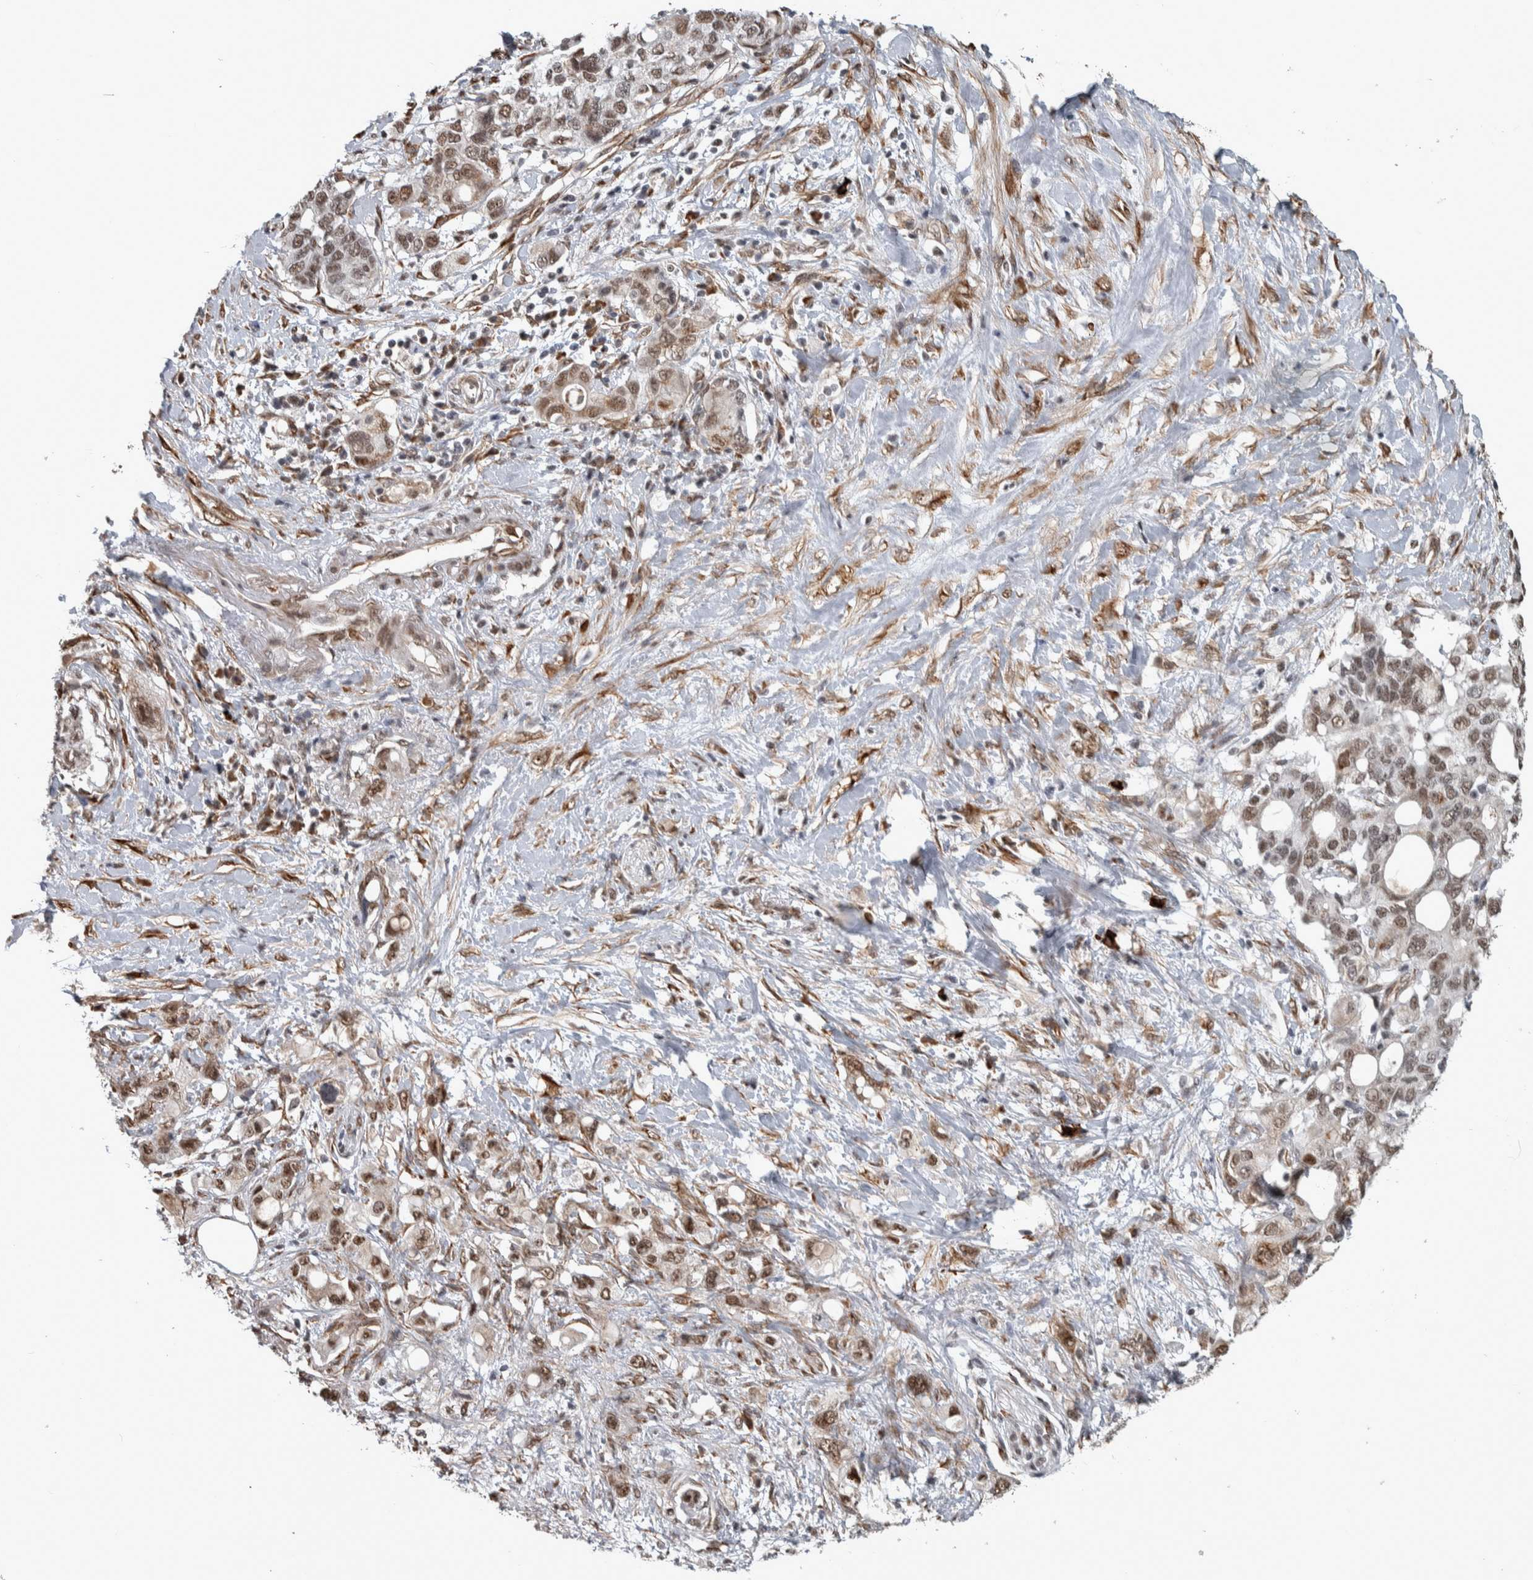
{"staining": {"intensity": "moderate", "quantity": ">75%", "location": "nuclear"}, "tissue": "pancreatic cancer", "cell_type": "Tumor cells", "image_type": "cancer", "snomed": [{"axis": "morphology", "description": "Adenocarcinoma, NOS"}, {"axis": "topography", "description": "Pancreas"}], "caption": "Tumor cells display medium levels of moderate nuclear expression in approximately >75% of cells in human adenocarcinoma (pancreatic).", "gene": "DDX42", "patient": {"sex": "female", "age": 56}}